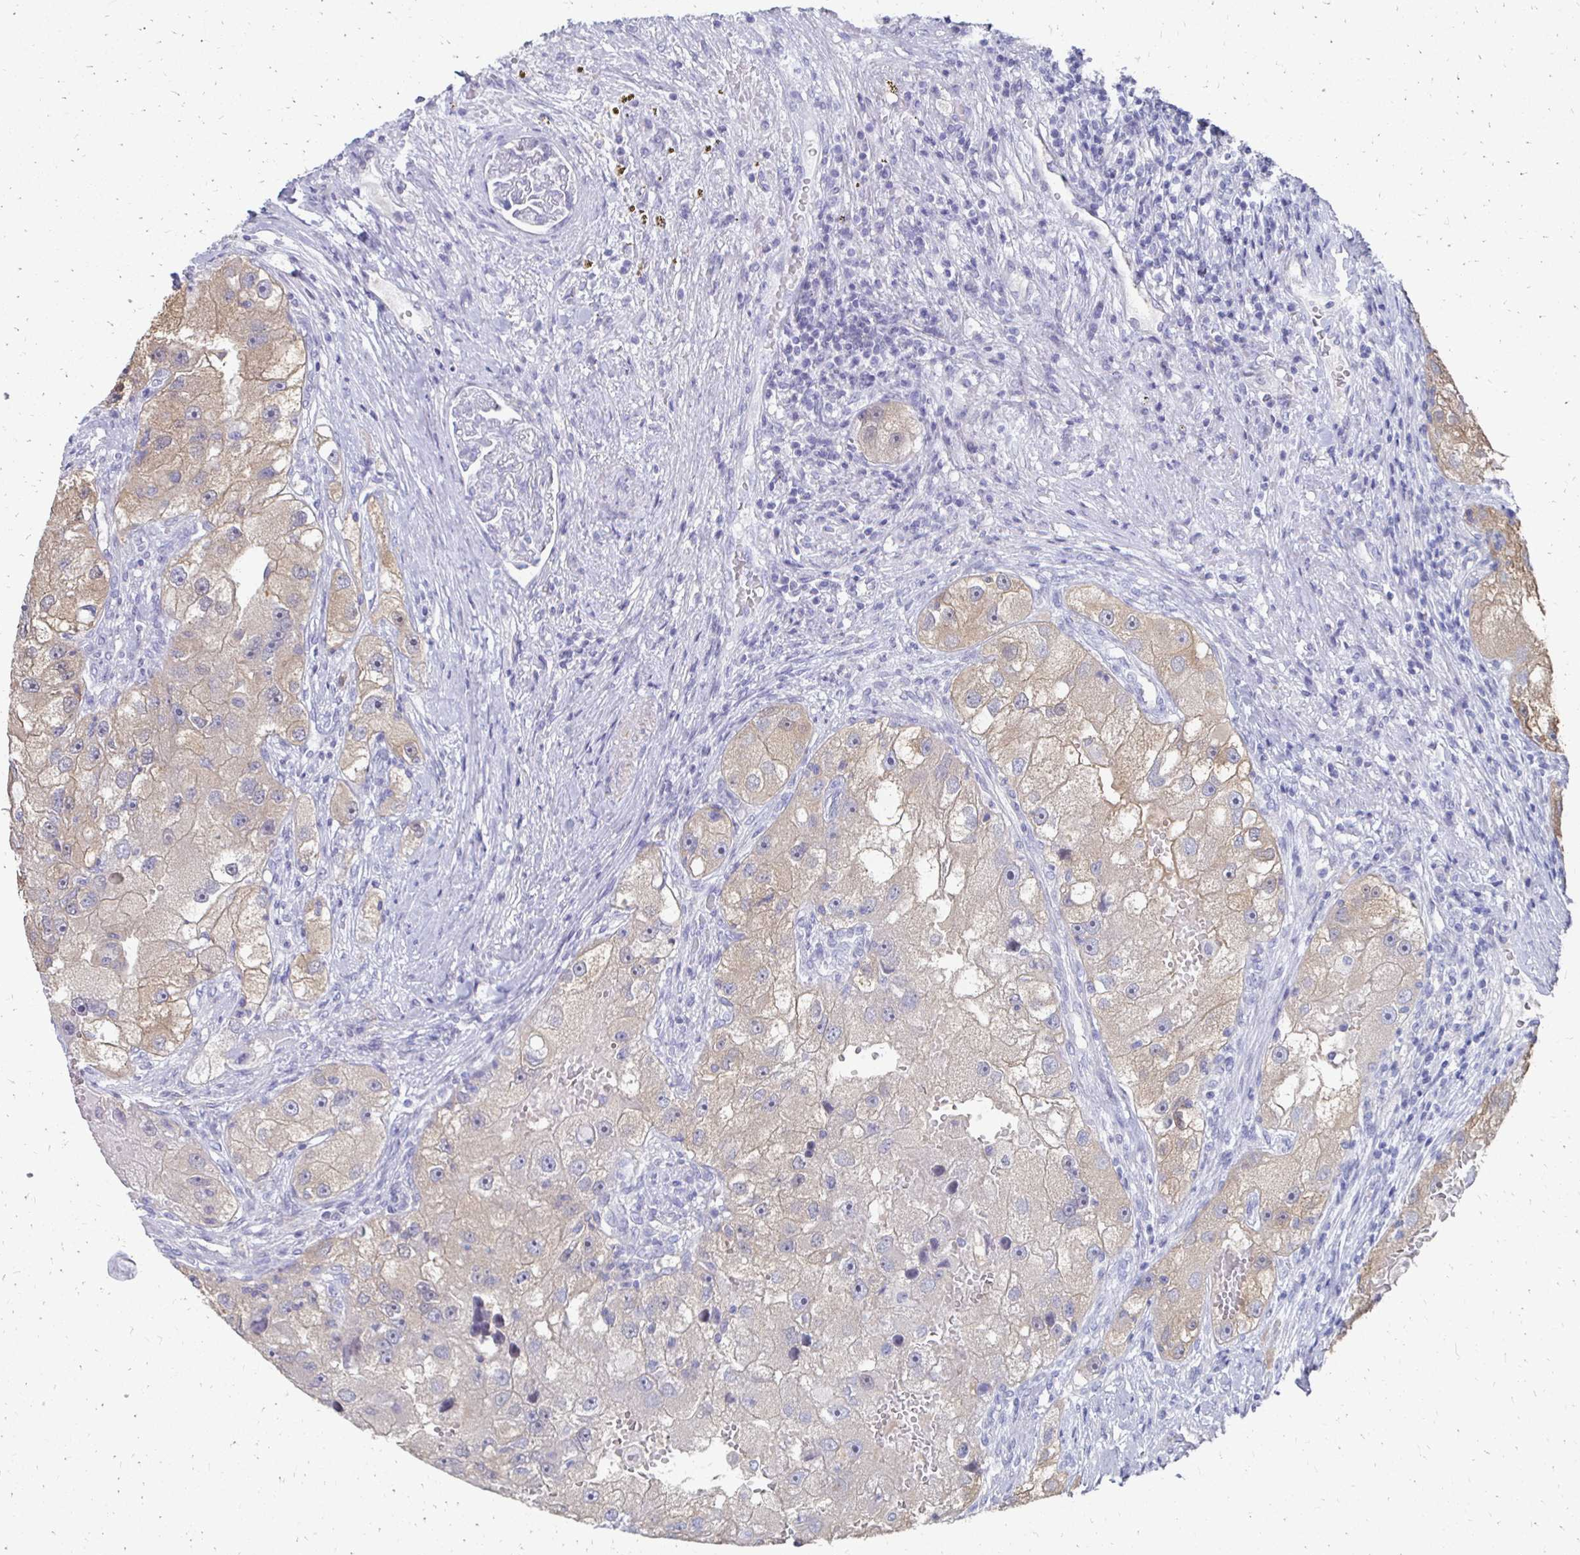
{"staining": {"intensity": "weak", "quantity": "25%-75%", "location": "cytoplasmic/membranous"}, "tissue": "renal cancer", "cell_type": "Tumor cells", "image_type": "cancer", "snomed": [{"axis": "morphology", "description": "Adenocarcinoma, NOS"}, {"axis": "topography", "description": "Kidney"}], "caption": "Weak cytoplasmic/membranous protein staining is appreciated in about 25%-75% of tumor cells in renal adenocarcinoma.", "gene": "SYCP3", "patient": {"sex": "male", "age": 63}}